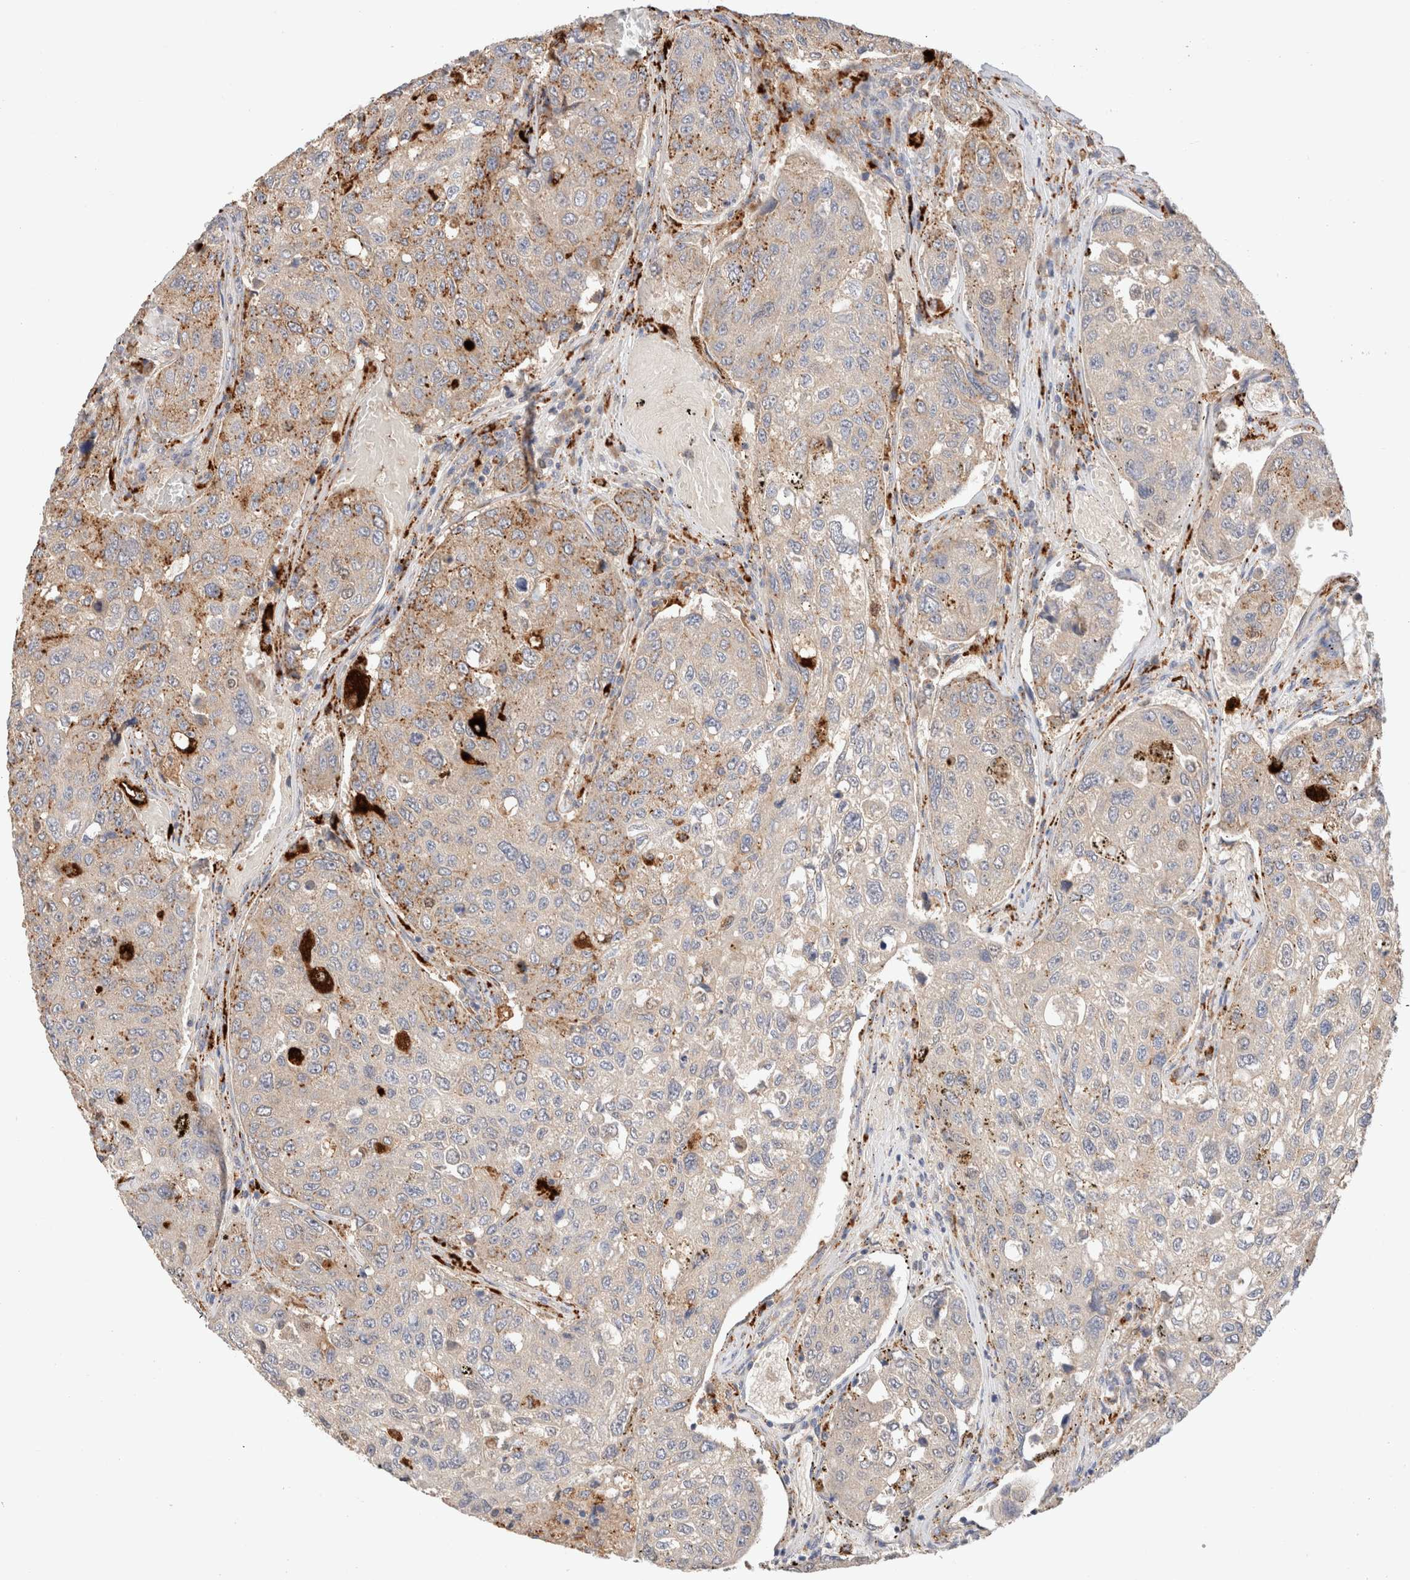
{"staining": {"intensity": "moderate", "quantity": "25%-75%", "location": "cytoplasmic/membranous"}, "tissue": "urothelial cancer", "cell_type": "Tumor cells", "image_type": "cancer", "snomed": [{"axis": "morphology", "description": "Urothelial carcinoma, High grade"}, {"axis": "topography", "description": "Lymph node"}, {"axis": "topography", "description": "Urinary bladder"}], "caption": "Immunohistochemistry (IHC) of human high-grade urothelial carcinoma reveals medium levels of moderate cytoplasmic/membranous positivity in approximately 25%-75% of tumor cells. (DAB (3,3'-diaminobenzidine) IHC, brown staining for protein, blue staining for nuclei).", "gene": "RABEPK", "patient": {"sex": "male", "age": 51}}